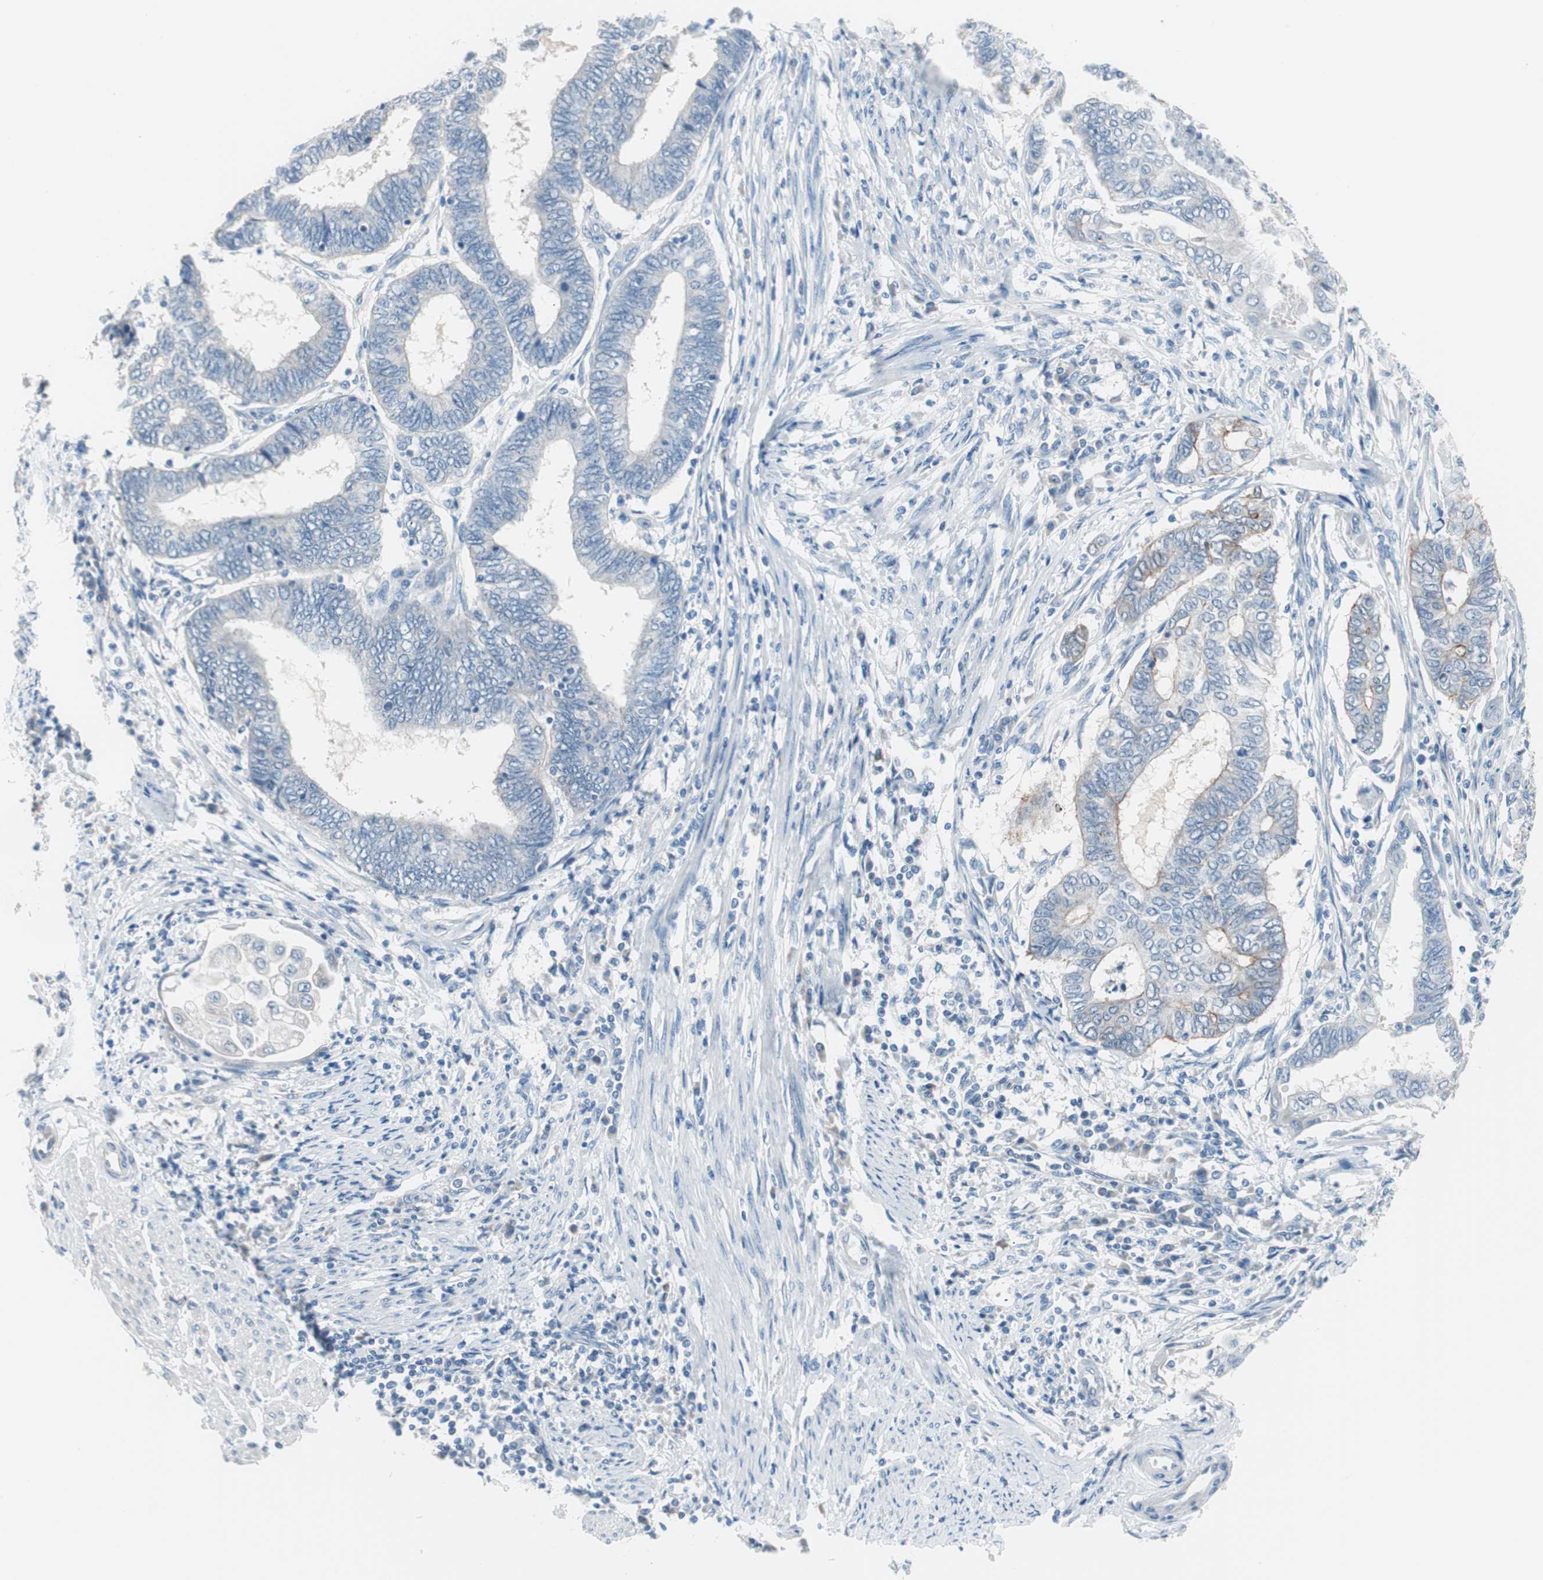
{"staining": {"intensity": "negative", "quantity": "none", "location": "none"}, "tissue": "endometrial cancer", "cell_type": "Tumor cells", "image_type": "cancer", "snomed": [{"axis": "morphology", "description": "Adenocarcinoma, NOS"}, {"axis": "topography", "description": "Uterus"}, {"axis": "topography", "description": "Endometrium"}], "caption": "Protein analysis of endometrial cancer demonstrates no significant expression in tumor cells. (Stains: DAB (3,3'-diaminobenzidine) IHC with hematoxylin counter stain, Microscopy: brightfield microscopy at high magnification).", "gene": "VIL1", "patient": {"sex": "female", "age": 70}}